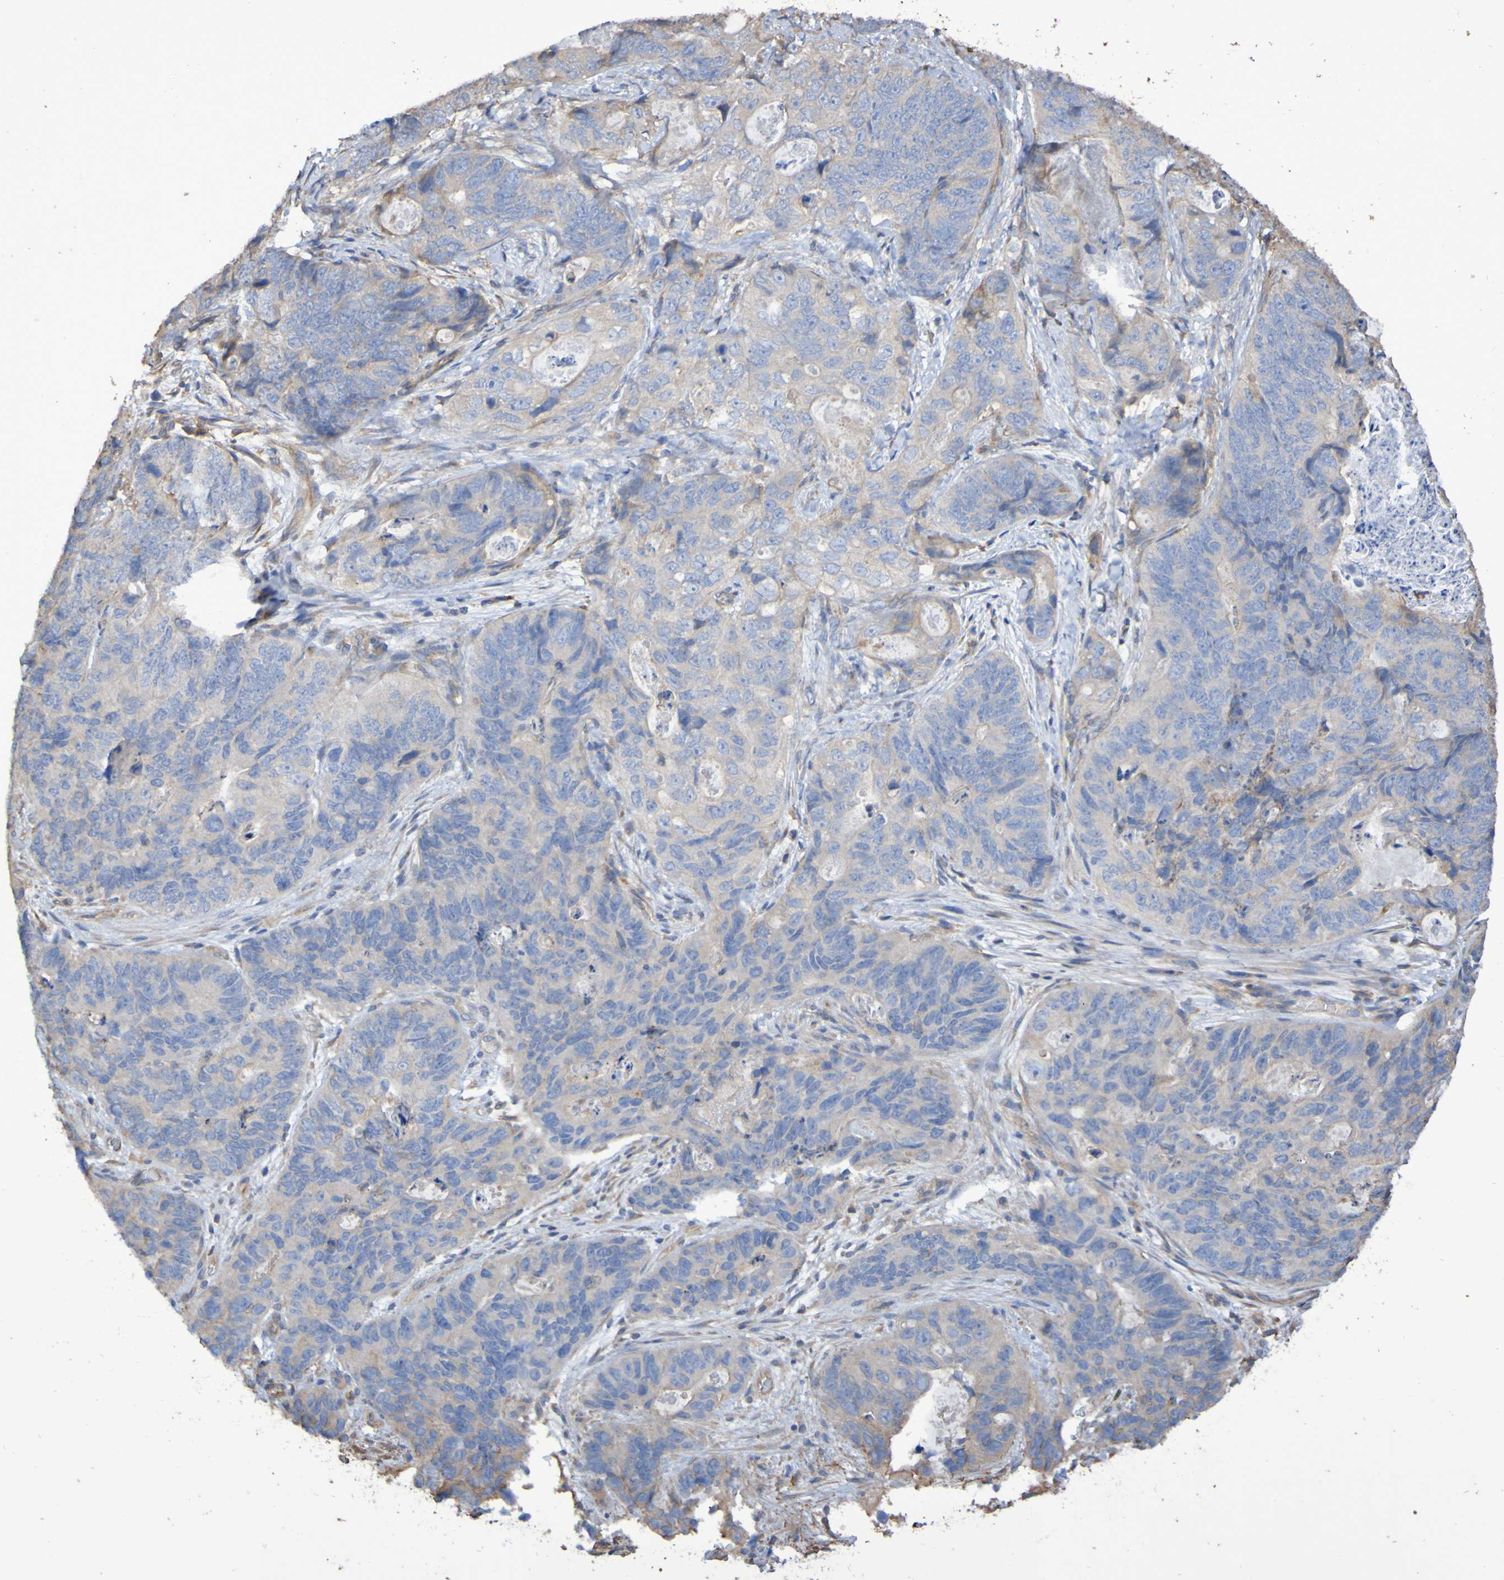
{"staining": {"intensity": "negative", "quantity": "none", "location": "none"}, "tissue": "stomach cancer", "cell_type": "Tumor cells", "image_type": "cancer", "snomed": [{"axis": "morphology", "description": "Adenocarcinoma, NOS"}, {"axis": "topography", "description": "Stomach"}], "caption": "DAB (3,3'-diaminobenzidine) immunohistochemical staining of human stomach adenocarcinoma shows no significant expression in tumor cells.", "gene": "SYNJ1", "patient": {"sex": "female", "age": 89}}